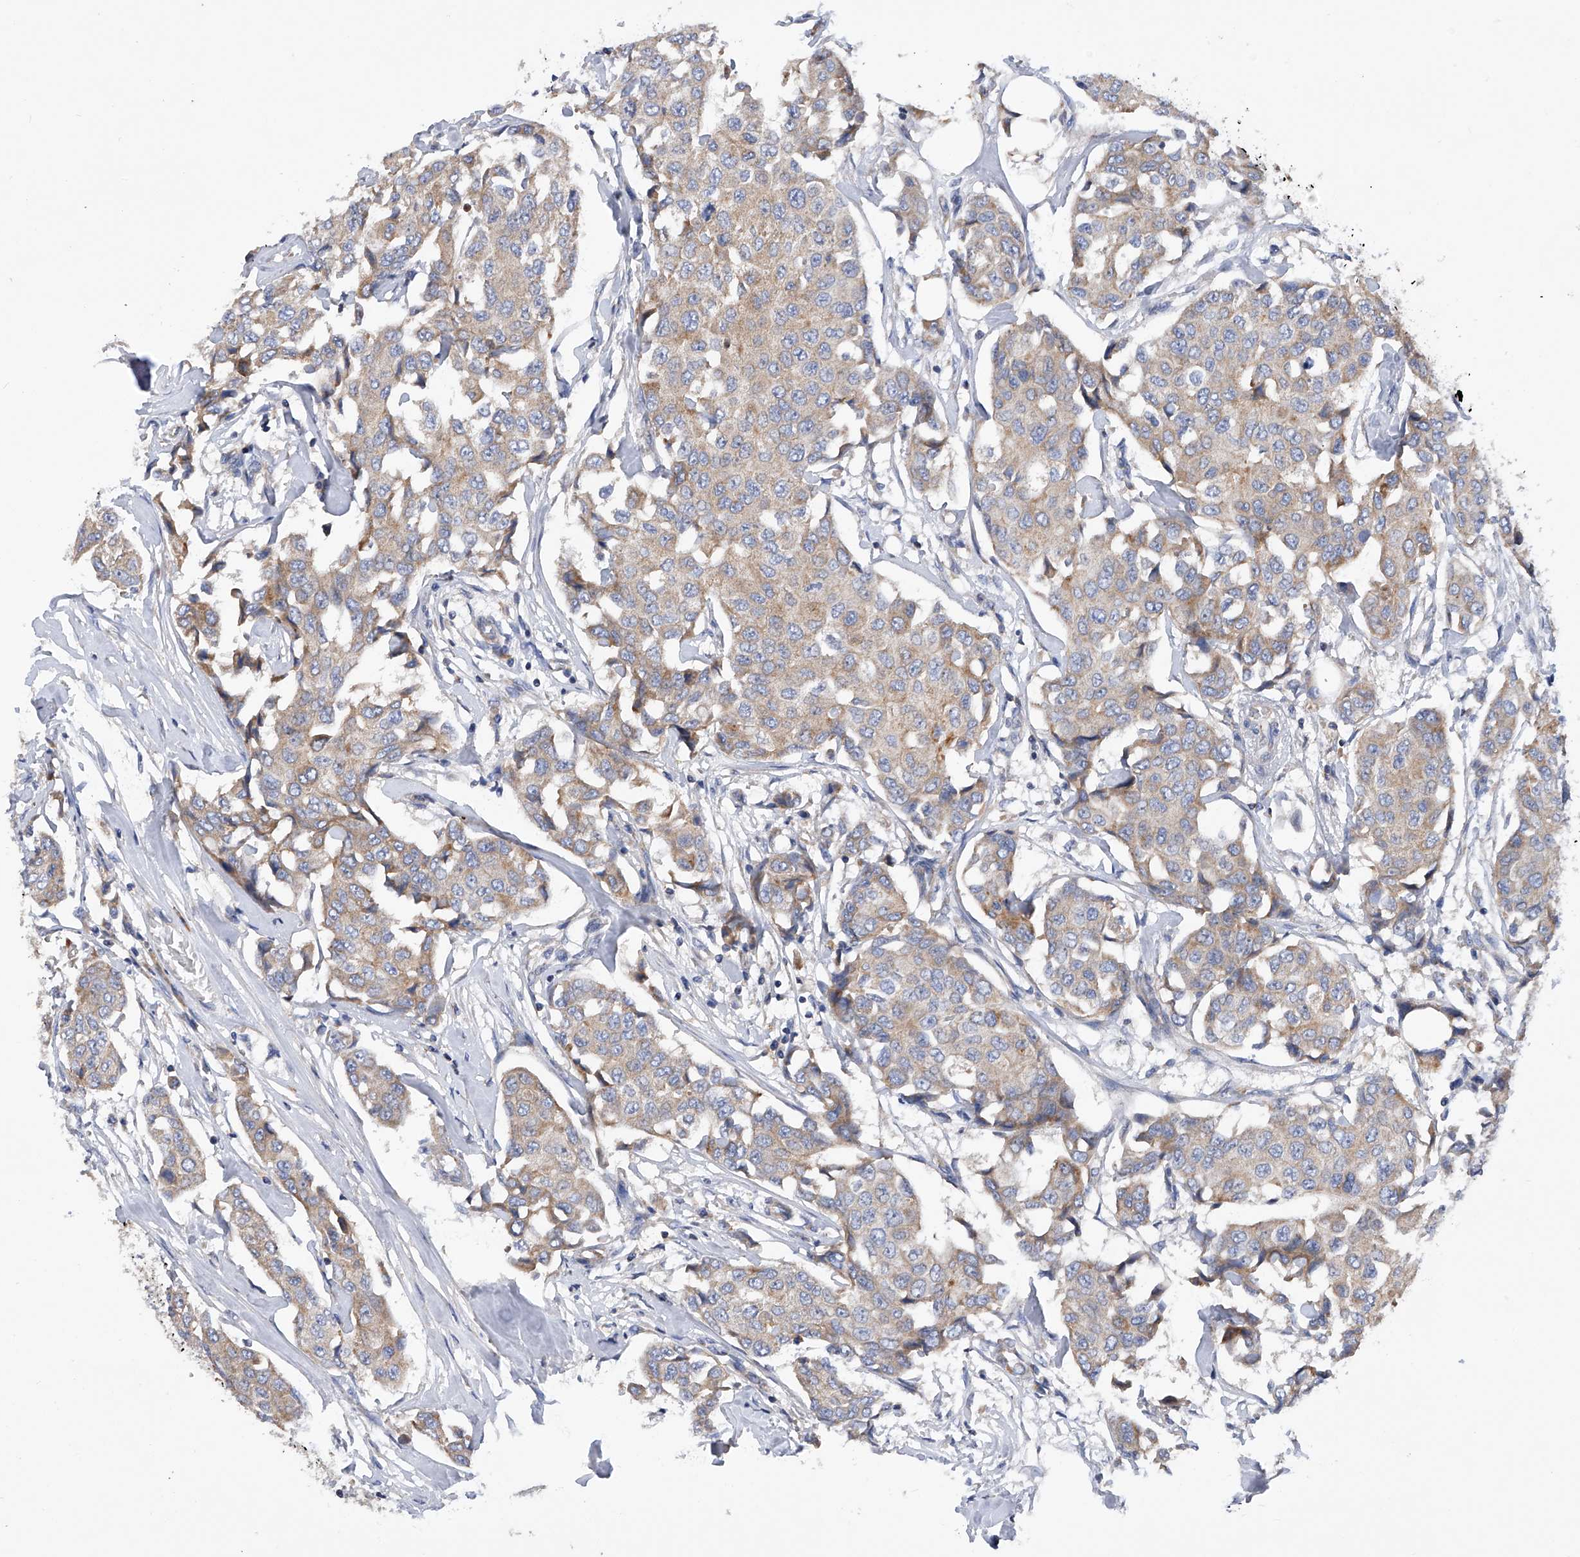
{"staining": {"intensity": "weak", "quantity": ">75%", "location": "cytoplasmic/membranous"}, "tissue": "breast cancer", "cell_type": "Tumor cells", "image_type": "cancer", "snomed": [{"axis": "morphology", "description": "Duct carcinoma"}, {"axis": "topography", "description": "Breast"}], "caption": "A high-resolution photomicrograph shows immunohistochemistry (IHC) staining of breast cancer, which shows weak cytoplasmic/membranous positivity in about >75% of tumor cells.", "gene": "MLYCD", "patient": {"sex": "female", "age": 80}}